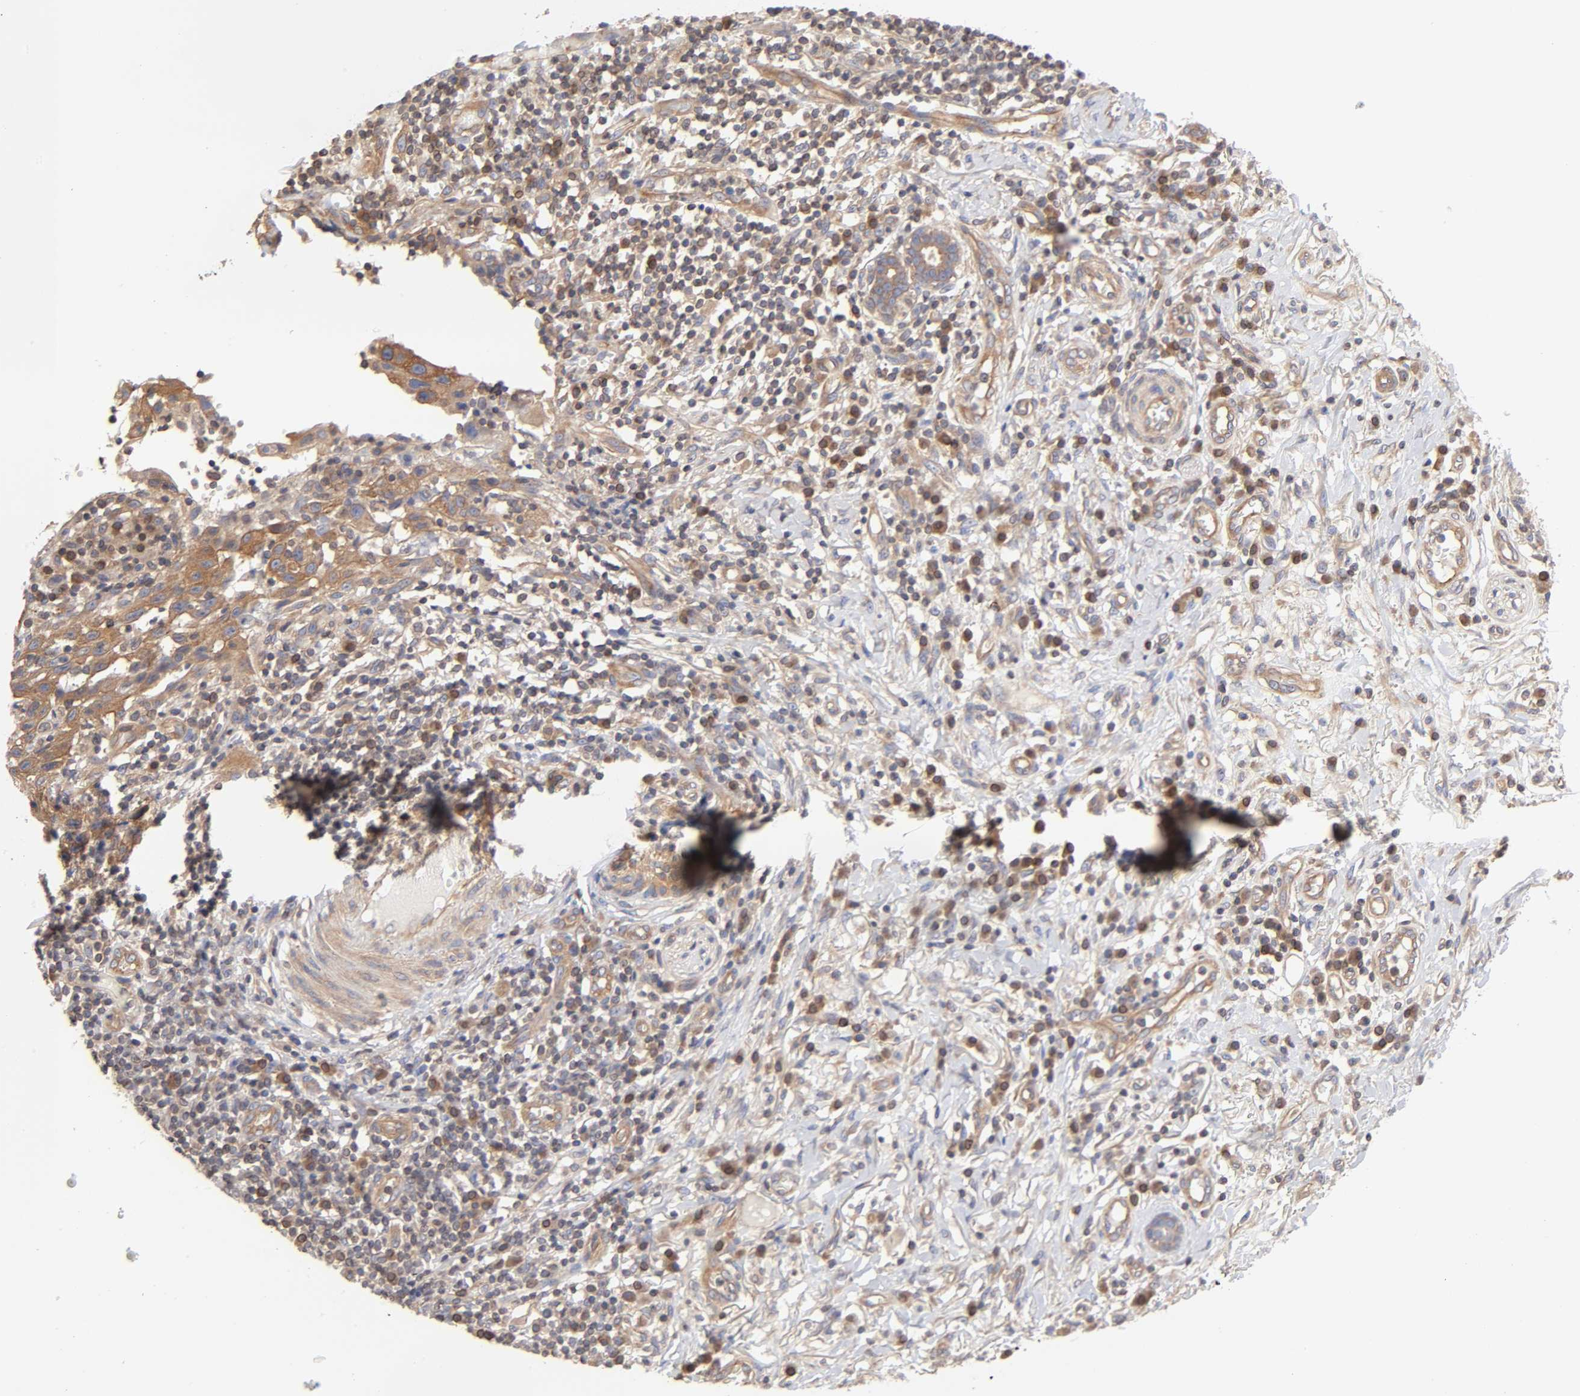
{"staining": {"intensity": "moderate", "quantity": ">75%", "location": "cytoplasmic/membranous"}, "tissue": "thyroid cancer", "cell_type": "Tumor cells", "image_type": "cancer", "snomed": [{"axis": "morphology", "description": "Carcinoma, NOS"}, {"axis": "topography", "description": "Thyroid gland"}], "caption": "DAB (3,3'-diaminobenzidine) immunohistochemical staining of human thyroid cancer exhibits moderate cytoplasmic/membranous protein expression in approximately >75% of tumor cells.", "gene": "STRN3", "patient": {"sex": "female", "age": 77}}